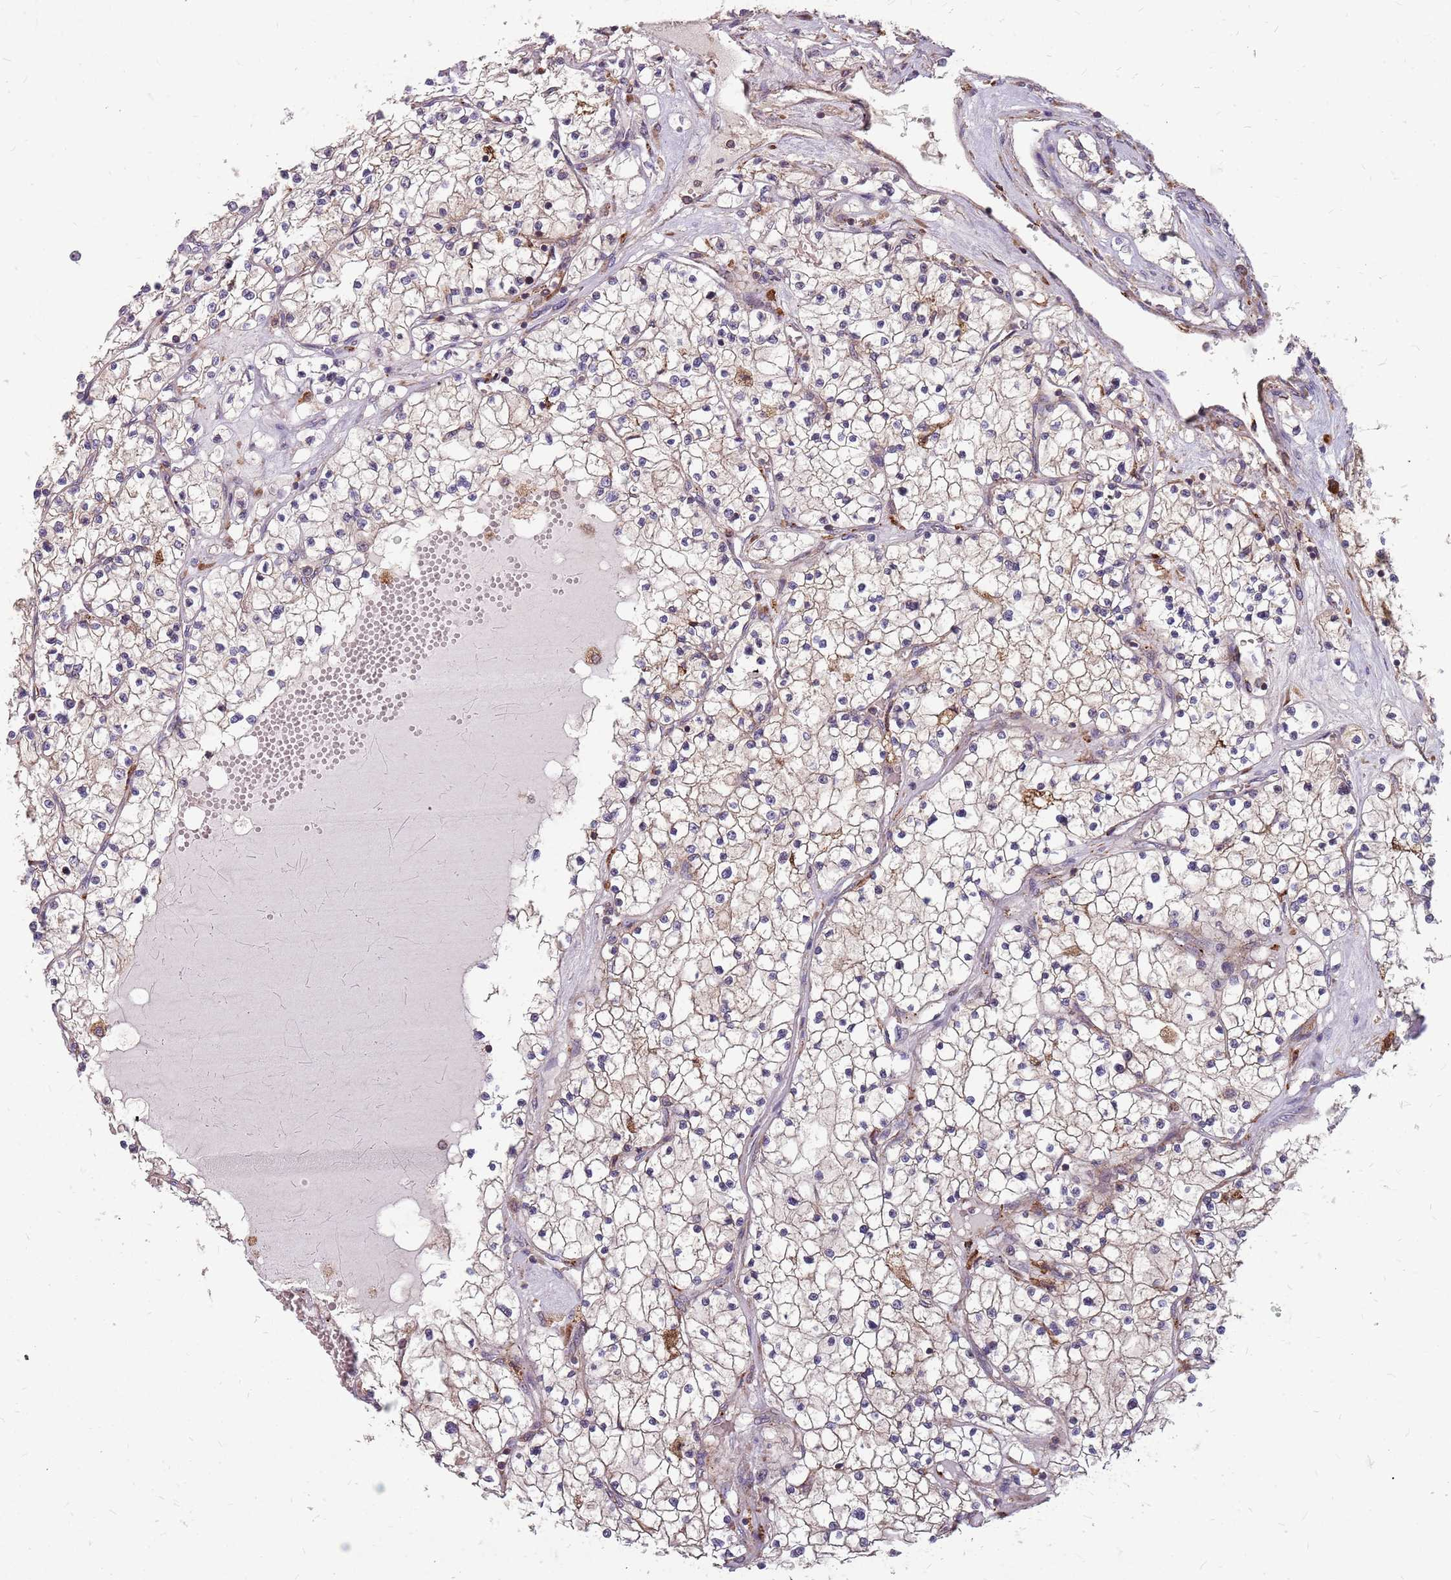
{"staining": {"intensity": "negative", "quantity": "none", "location": "none"}, "tissue": "renal cancer", "cell_type": "Tumor cells", "image_type": "cancer", "snomed": [{"axis": "morphology", "description": "Normal tissue, NOS"}, {"axis": "morphology", "description": "Adenocarcinoma, NOS"}, {"axis": "topography", "description": "Kidney"}], "caption": "Immunohistochemistry (IHC) histopathology image of neoplastic tissue: human renal cancer stained with DAB (3,3'-diaminobenzidine) shows no significant protein positivity in tumor cells.", "gene": "NME4", "patient": {"sex": "male", "age": 68}}